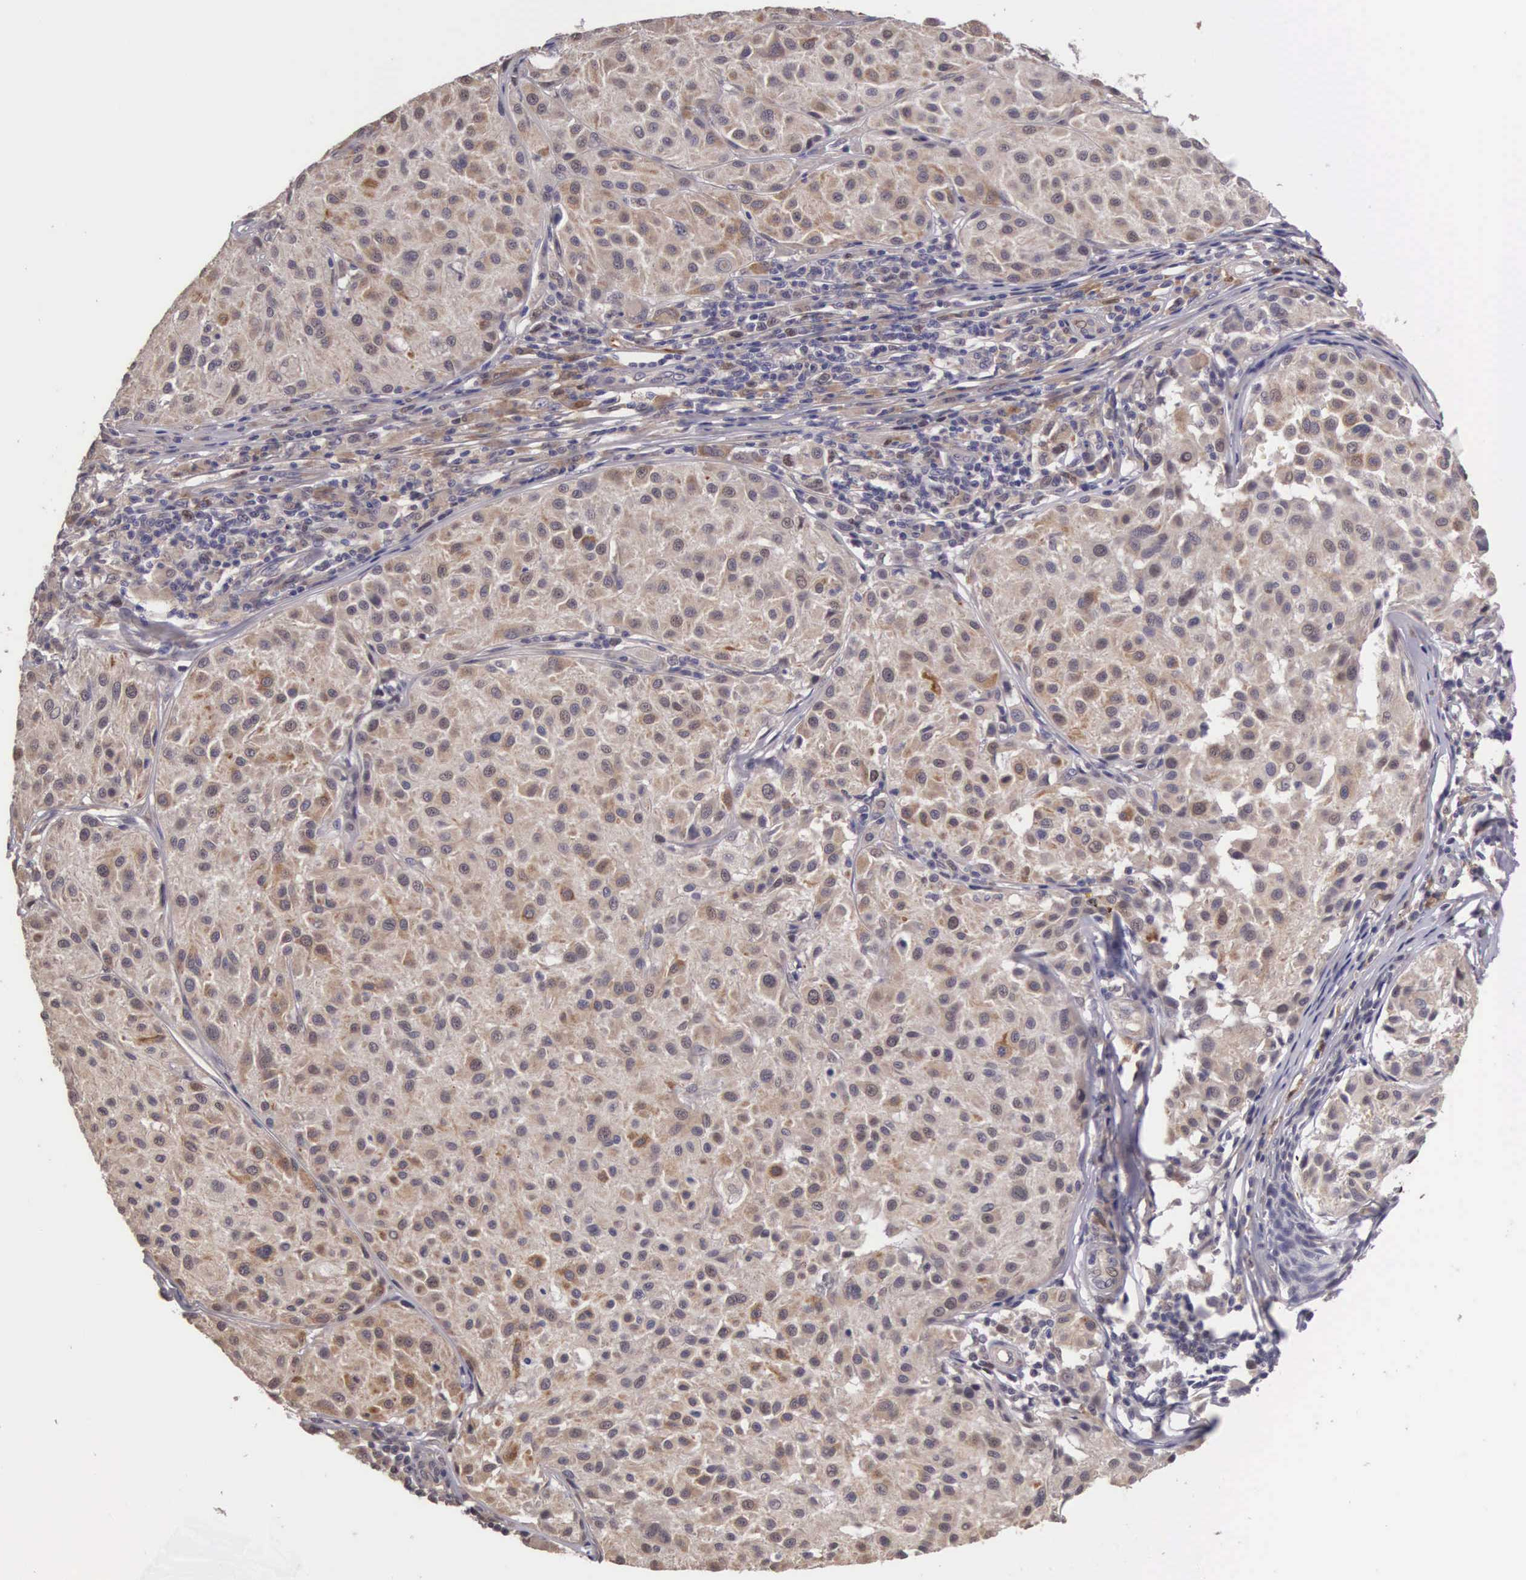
{"staining": {"intensity": "weak", "quantity": ">75%", "location": "cytoplasmic/membranous,nuclear"}, "tissue": "melanoma", "cell_type": "Tumor cells", "image_type": "cancer", "snomed": [{"axis": "morphology", "description": "Malignant melanoma, NOS"}, {"axis": "topography", "description": "Skin"}], "caption": "Immunohistochemistry (IHC) photomicrograph of melanoma stained for a protein (brown), which reveals low levels of weak cytoplasmic/membranous and nuclear expression in approximately >75% of tumor cells.", "gene": "CDC45", "patient": {"sex": "male", "age": 36}}